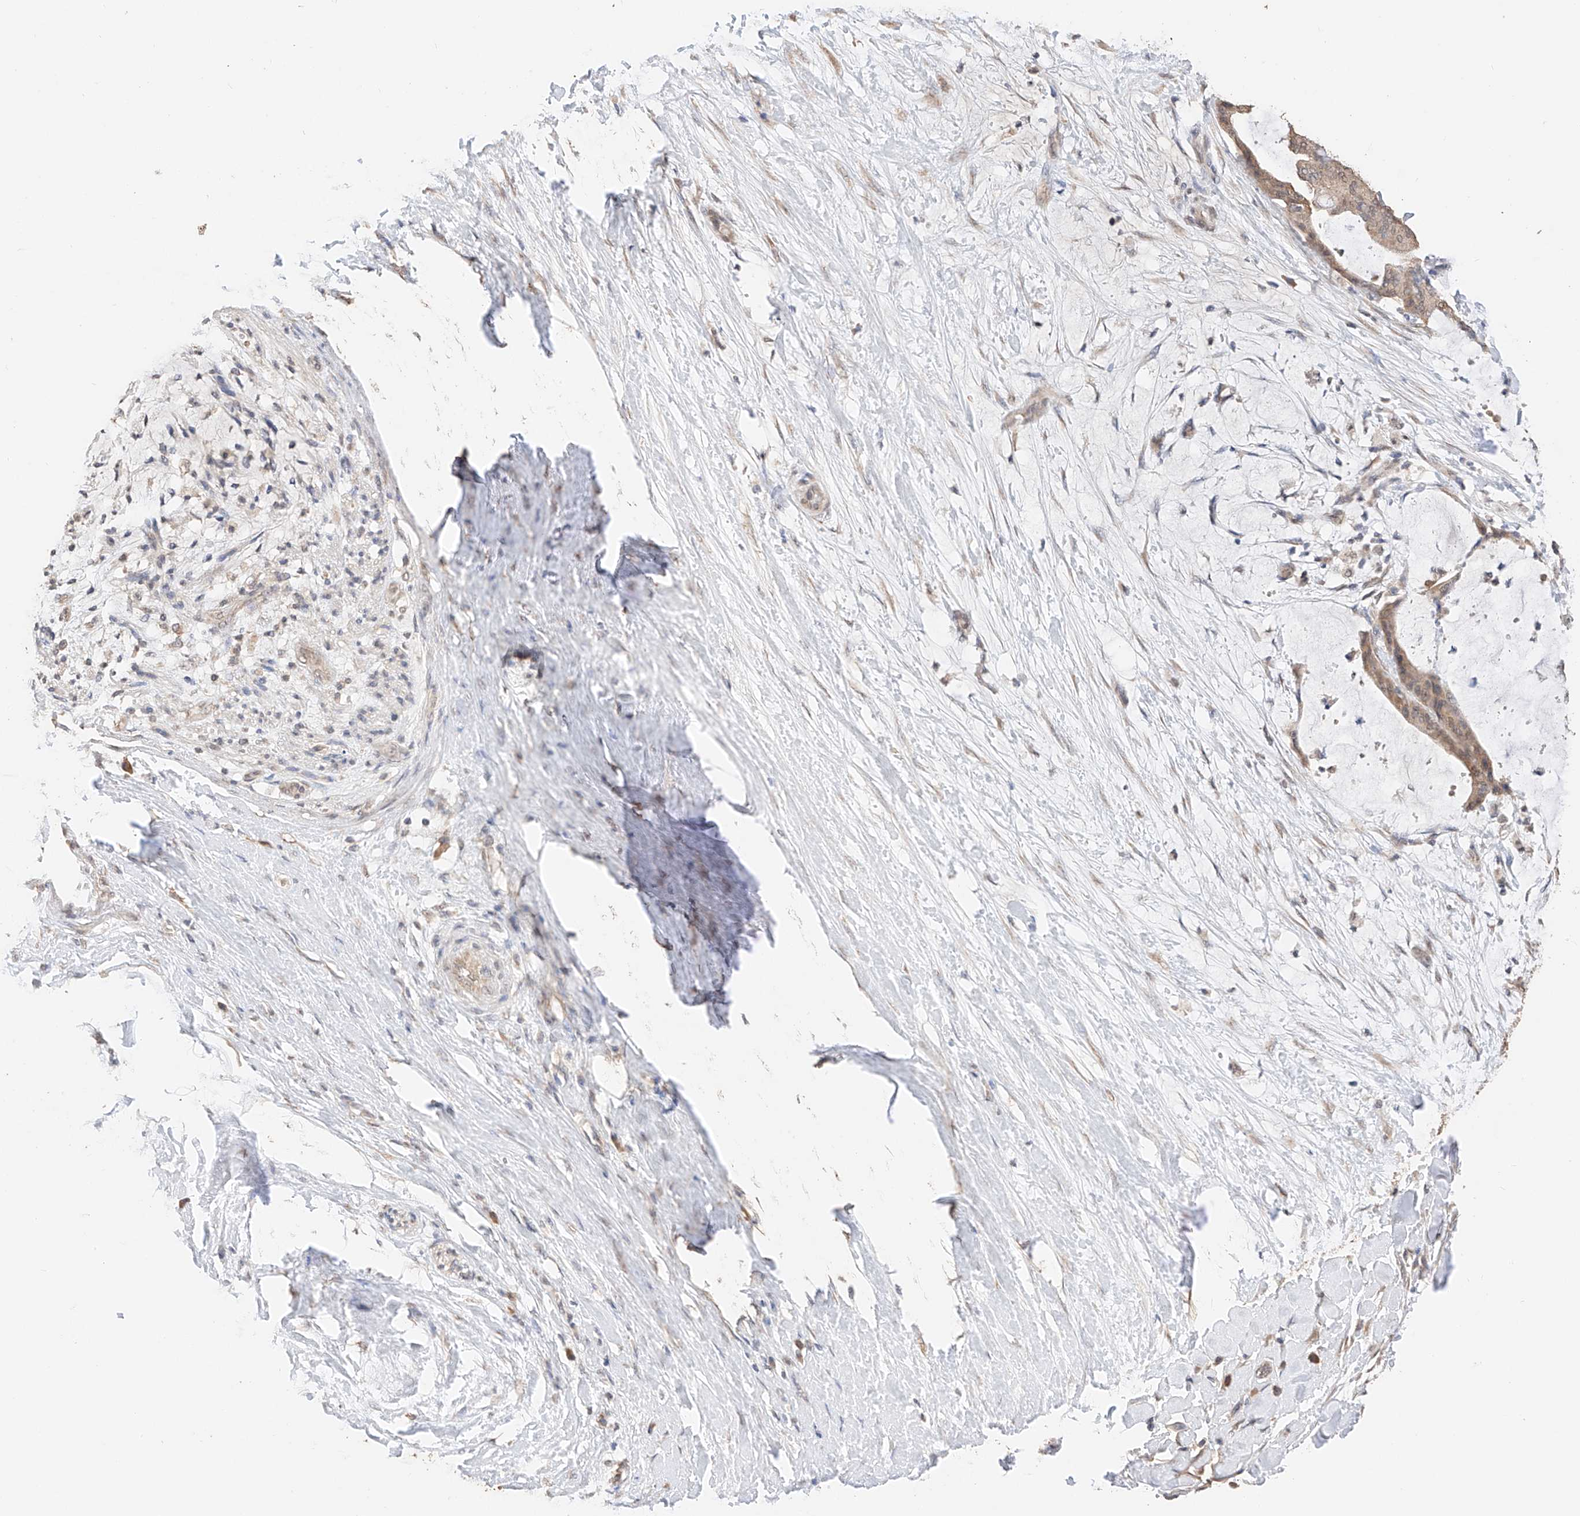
{"staining": {"intensity": "weak", "quantity": ">75%", "location": "cytoplasmic/membranous,nuclear"}, "tissue": "liver cancer", "cell_type": "Tumor cells", "image_type": "cancer", "snomed": [{"axis": "morphology", "description": "Cholangiocarcinoma"}, {"axis": "topography", "description": "Liver"}], "caption": "The micrograph displays immunohistochemical staining of cholangiocarcinoma (liver). There is weak cytoplasmic/membranous and nuclear expression is present in approximately >75% of tumor cells.", "gene": "IL22RA2", "patient": {"sex": "female", "age": 73}}